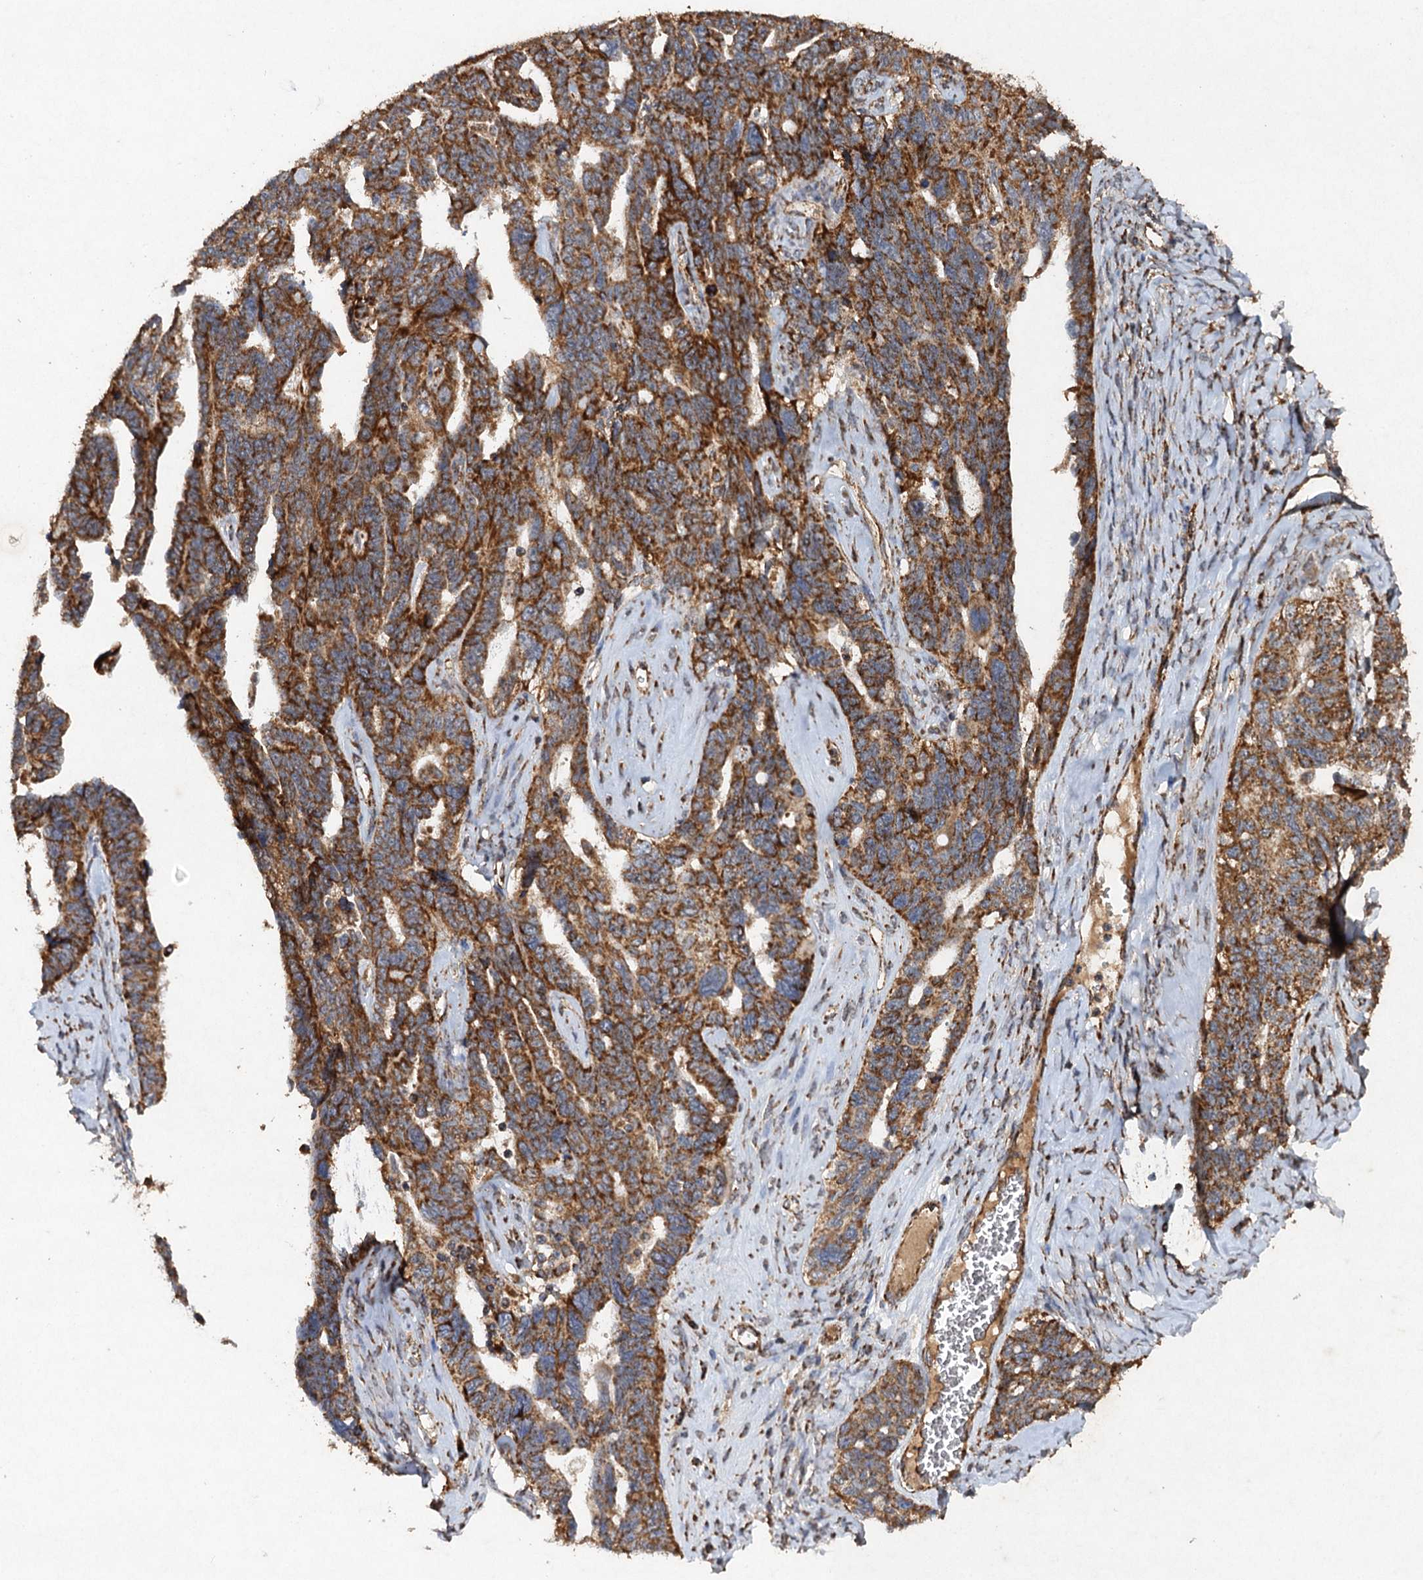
{"staining": {"intensity": "moderate", "quantity": ">75%", "location": "cytoplasmic/membranous"}, "tissue": "ovarian cancer", "cell_type": "Tumor cells", "image_type": "cancer", "snomed": [{"axis": "morphology", "description": "Cystadenocarcinoma, serous, NOS"}, {"axis": "topography", "description": "Ovary"}], "caption": "Ovarian cancer stained with DAB (3,3'-diaminobenzidine) immunohistochemistry displays medium levels of moderate cytoplasmic/membranous staining in approximately >75% of tumor cells.", "gene": "NDUFA13", "patient": {"sex": "female", "age": 79}}